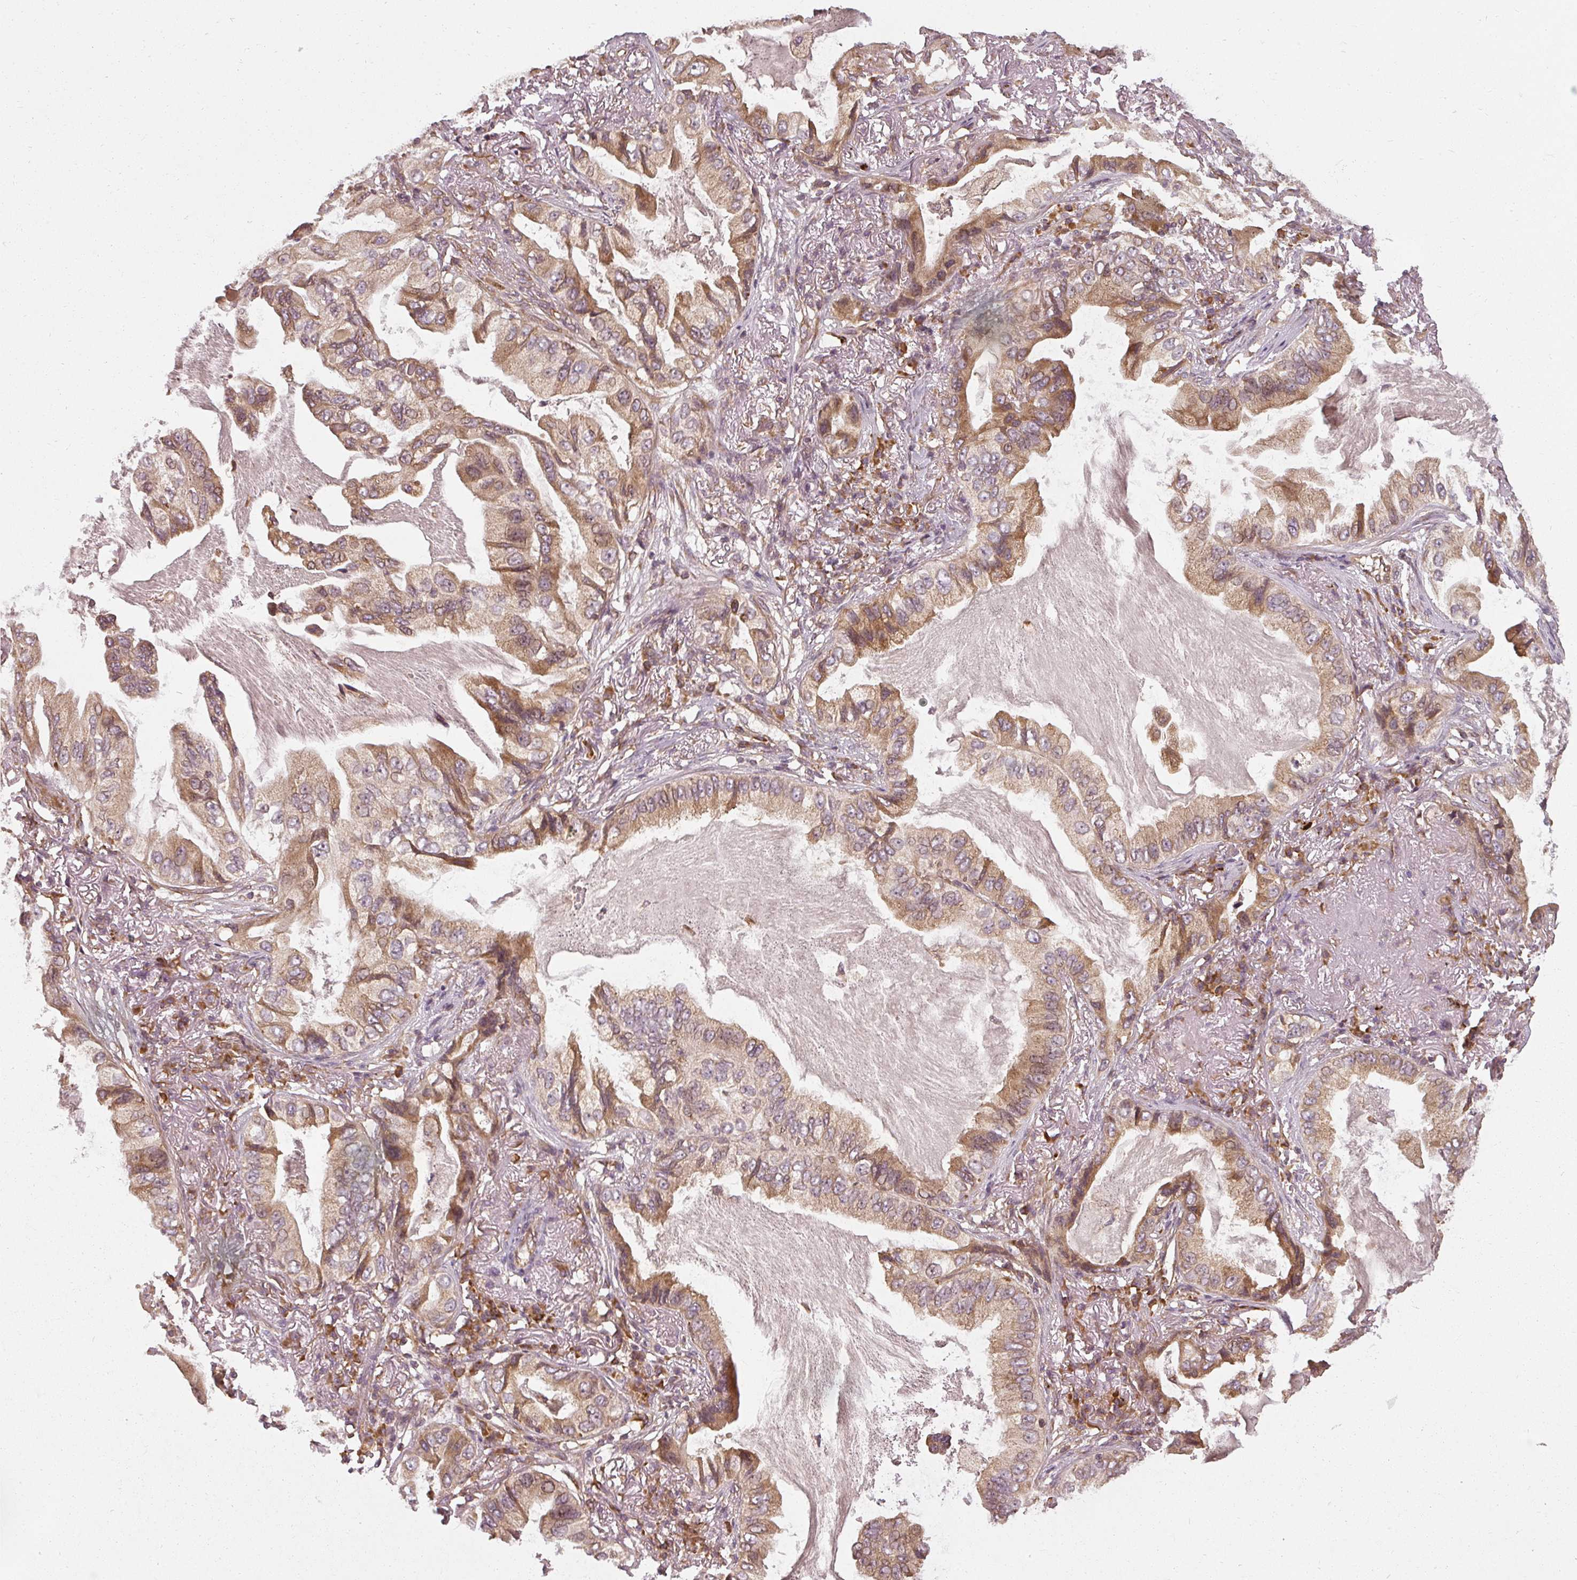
{"staining": {"intensity": "moderate", "quantity": ">75%", "location": "cytoplasmic/membranous"}, "tissue": "lung cancer", "cell_type": "Tumor cells", "image_type": "cancer", "snomed": [{"axis": "morphology", "description": "Adenocarcinoma, NOS"}, {"axis": "topography", "description": "Lung"}], "caption": "This micrograph shows immunohistochemistry (IHC) staining of lung cancer, with medium moderate cytoplasmic/membranous expression in approximately >75% of tumor cells.", "gene": "RPL24", "patient": {"sex": "female", "age": 69}}